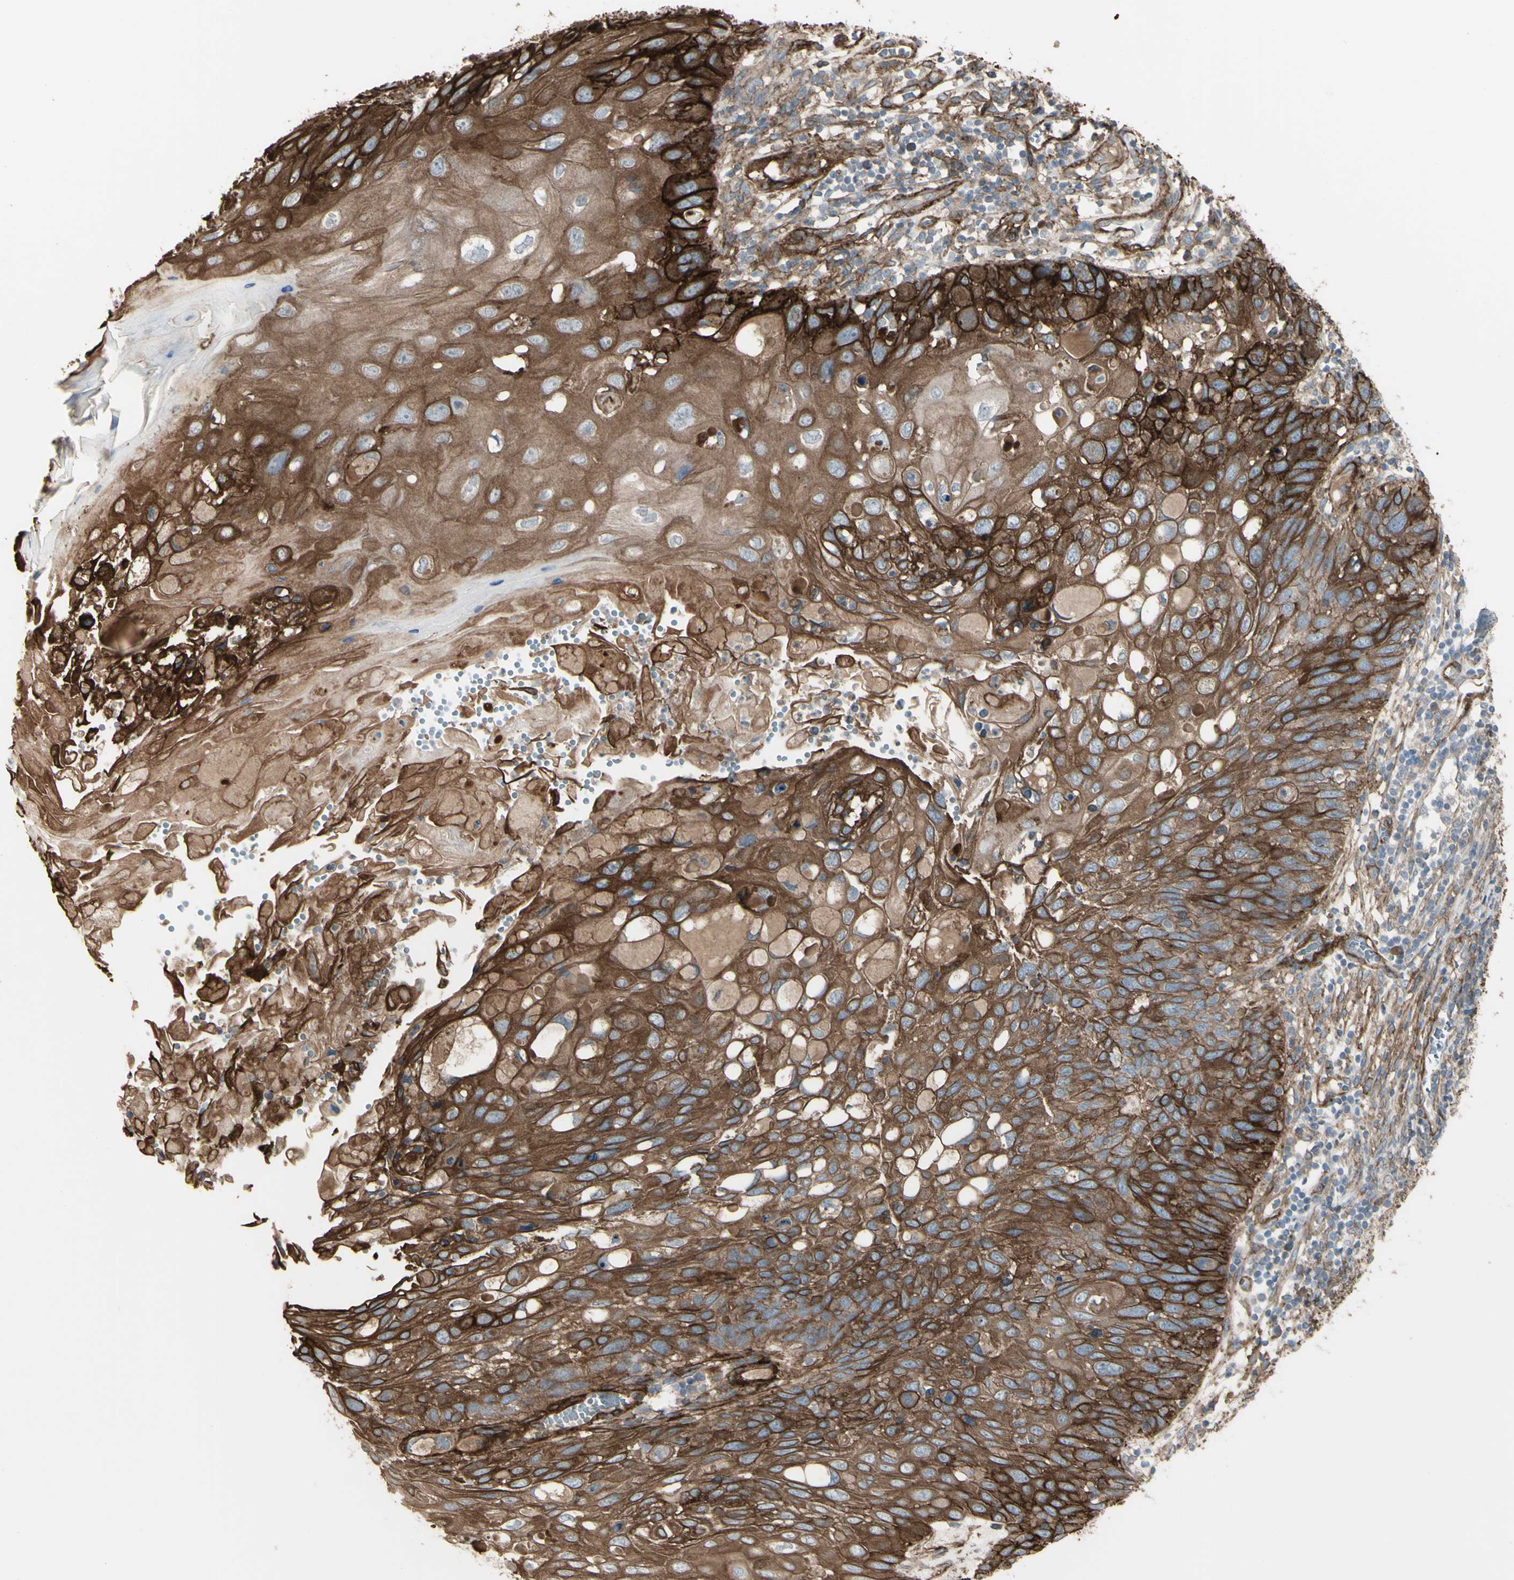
{"staining": {"intensity": "moderate", "quantity": ">75%", "location": "cytoplasmic/membranous"}, "tissue": "cervical cancer", "cell_type": "Tumor cells", "image_type": "cancer", "snomed": [{"axis": "morphology", "description": "Squamous cell carcinoma, NOS"}, {"axis": "topography", "description": "Cervix"}], "caption": "Protein analysis of cervical cancer (squamous cell carcinoma) tissue demonstrates moderate cytoplasmic/membranous expression in about >75% of tumor cells.", "gene": "CD276", "patient": {"sex": "female", "age": 70}}